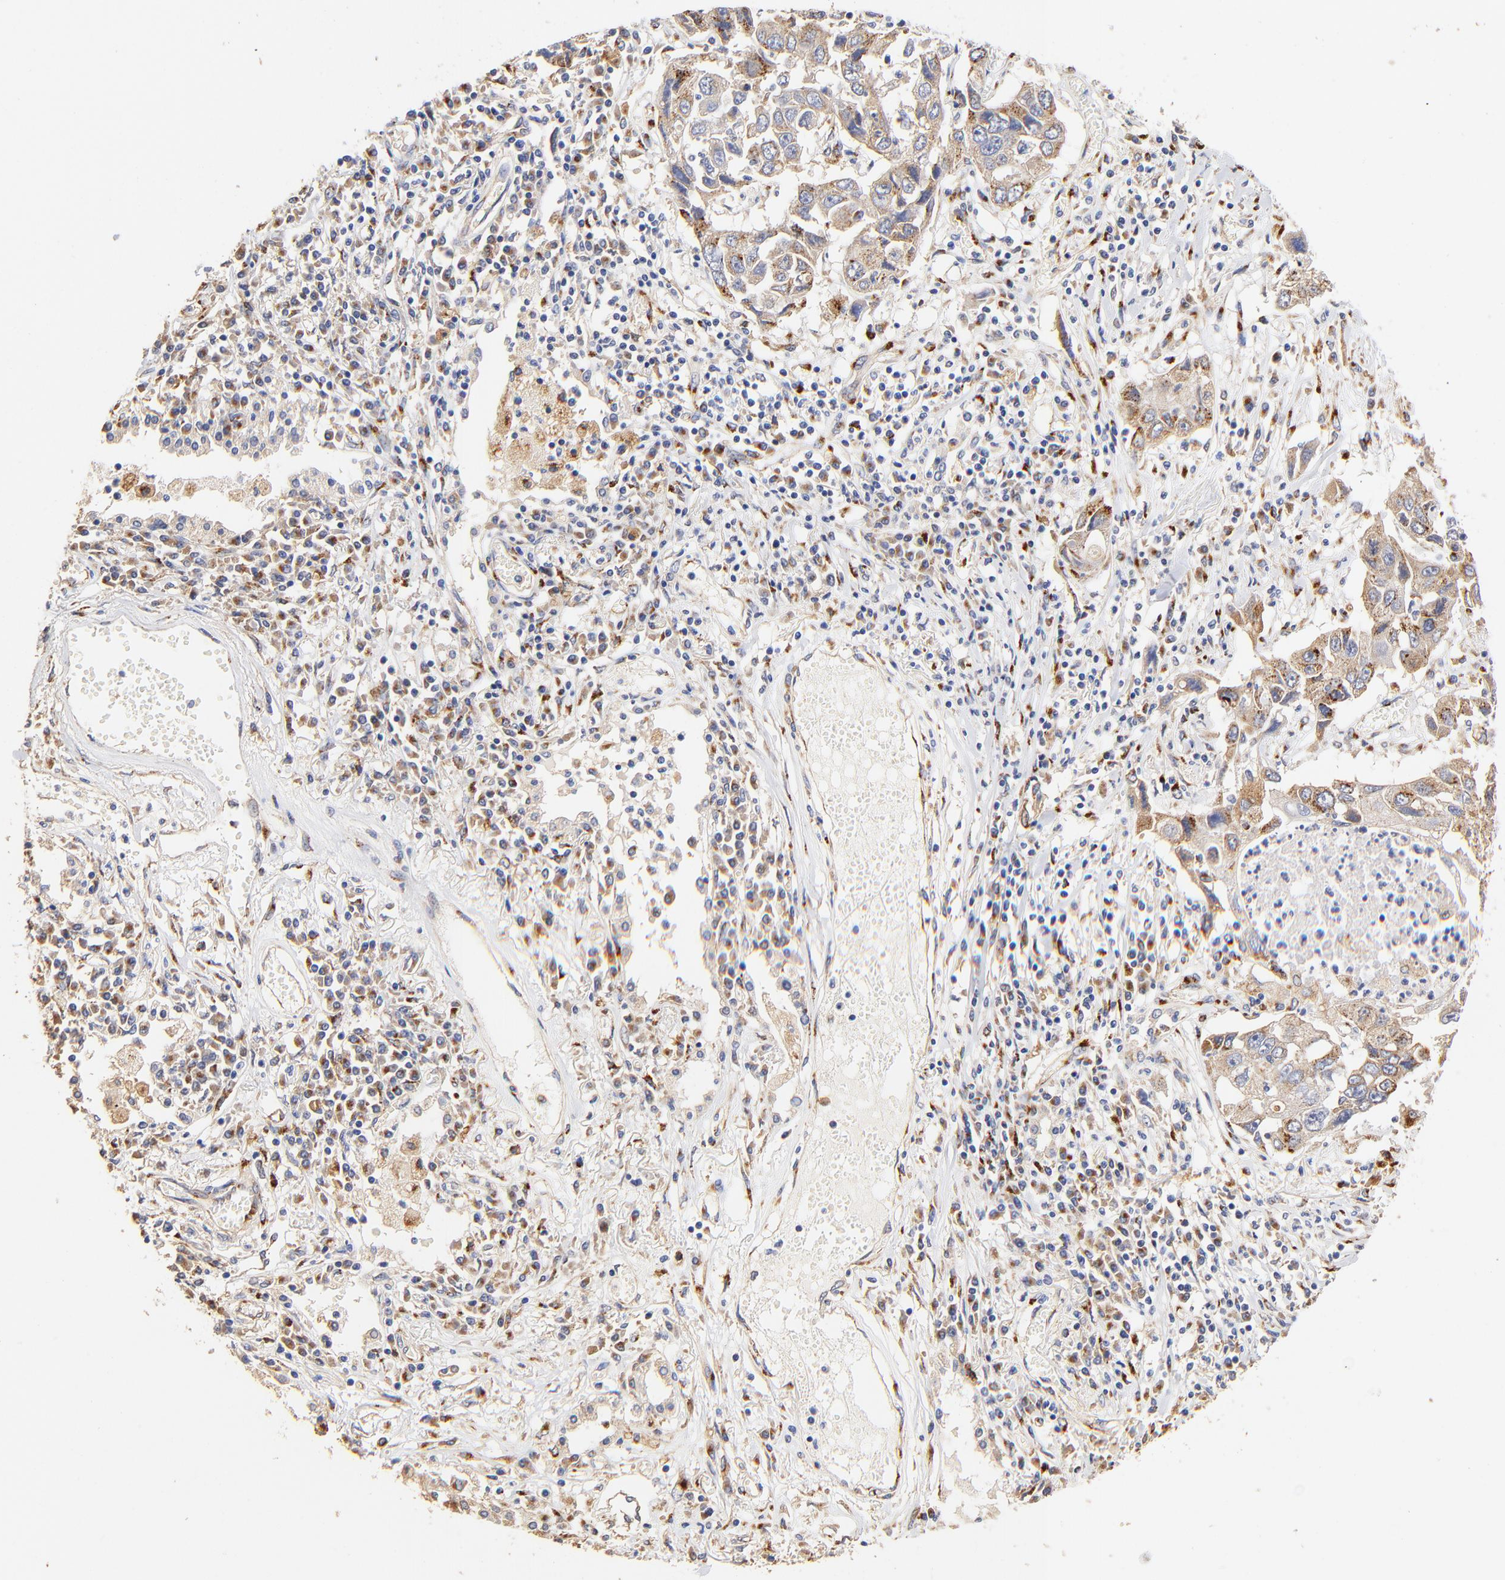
{"staining": {"intensity": "moderate", "quantity": ">75%", "location": "cytoplasmic/membranous"}, "tissue": "lung cancer", "cell_type": "Tumor cells", "image_type": "cancer", "snomed": [{"axis": "morphology", "description": "Squamous cell carcinoma, NOS"}, {"axis": "topography", "description": "Lung"}], "caption": "IHC staining of squamous cell carcinoma (lung), which exhibits medium levels of moderate cytoplasmic/membranous expression in approximately >75% of tumor cells indicating moderate cytoplasmic/membranous protein staining. The staining was performed using DAB (3,3'-diaminobenzidine) (brown) for protein detection and nuclei were counterstained in hematoxylin (blue).", "gene": "FMNL3", "patient": {"sex": "male", "age": 71}}